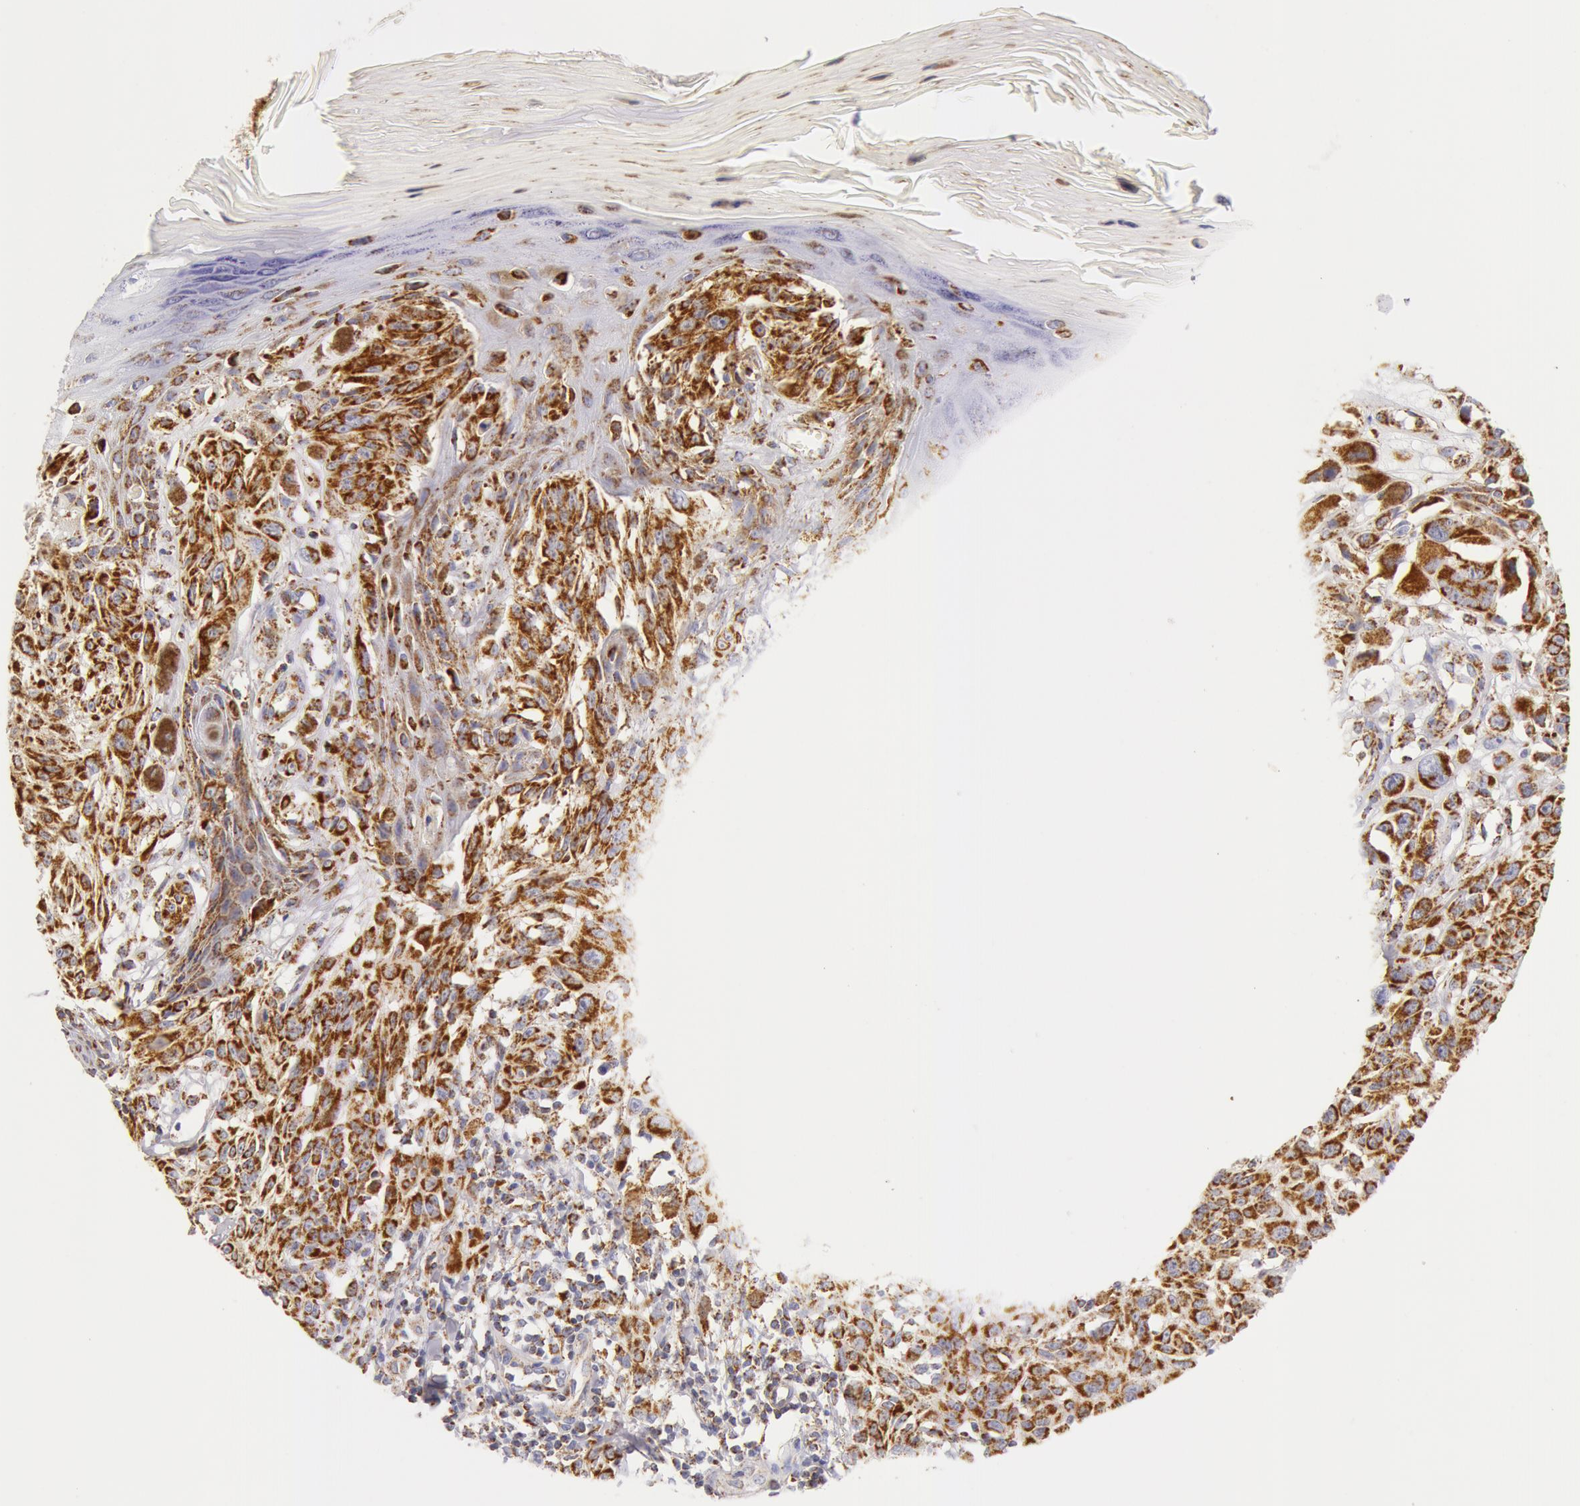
{"staining": {"intensity": "moderate", "quantity": ">75%", "location": "cytoplasmic/membranous"}, "tissue": "melanoma", "cell_type": "Tumor cells", "image_type": "cancer", "snomed": [{"axis": "morphology", "description": "Malignant melanoma, NOS"}, {"axis": "topography", "description": "Skin"}], "caption": "The micrograph demonstrates immunohistochemical staining of melanoma. There is moderate cytoplasmic/membranous staining is identified in about >75% of tumor cells.", "gene": "ATP5F1B", "patient": {"sex": "female", "age": 77}}